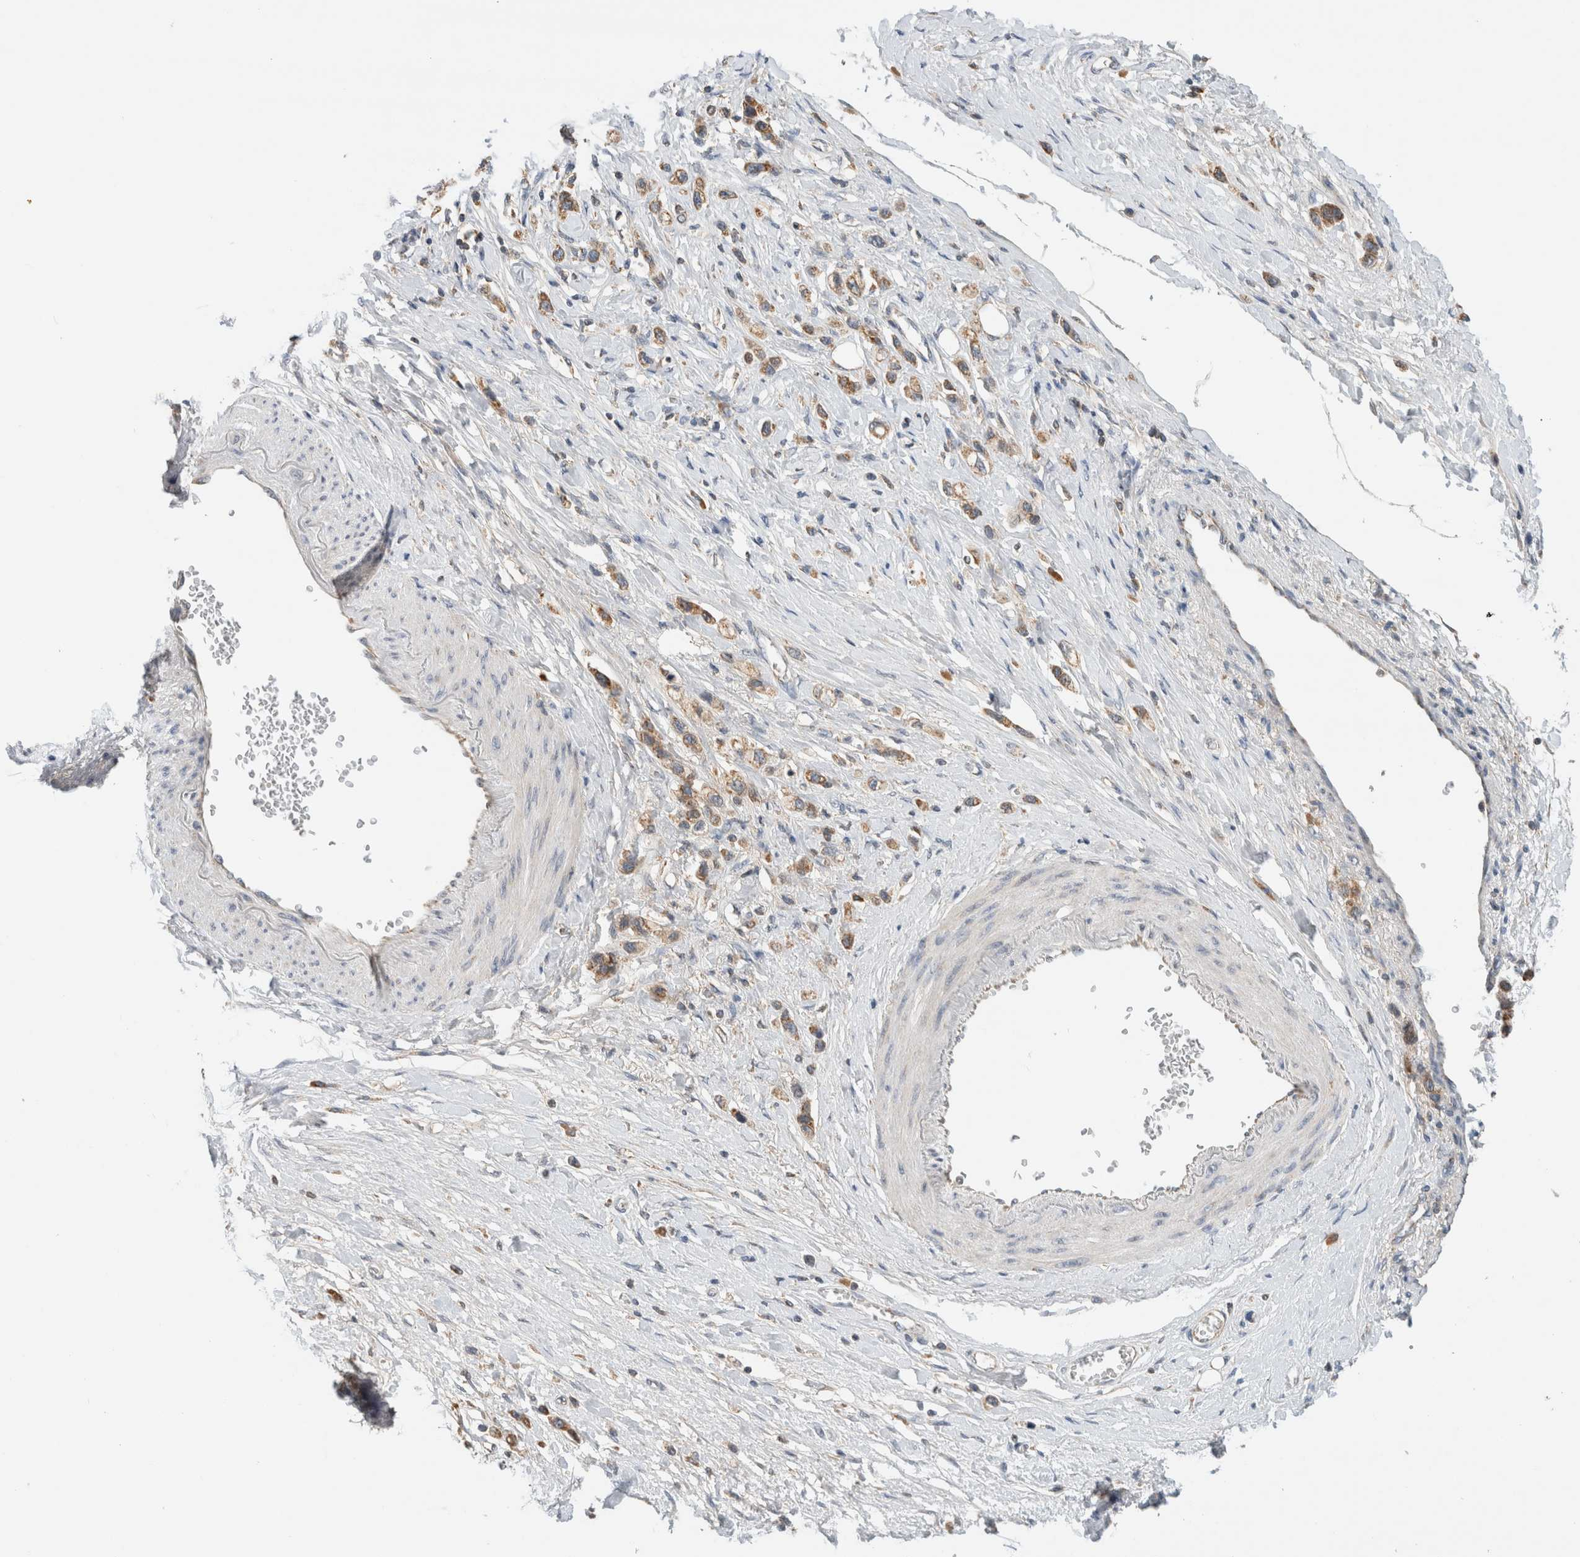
{"staining": {"intensity": "moderate", "quantity": ">75%", "location": "cytoplasmic/membranous"}, "tissue": "stomach cancer", "cell_type": "Tumor cells", "image_type": "cancer", "snomed": [{"axis": "morphology", "description": "Adenocarcinoma, NOS"}, {"axis": "topography", "description": "Stomach"}], "caption": "Immunohistochemical staining of stomach adenocarcinoma displays moderate cytoplasmic/membranous protein staining in approximately >75% of tumor cells.", "gene": "AMPD1", "patient": {"sex": "female", "age": 65}}